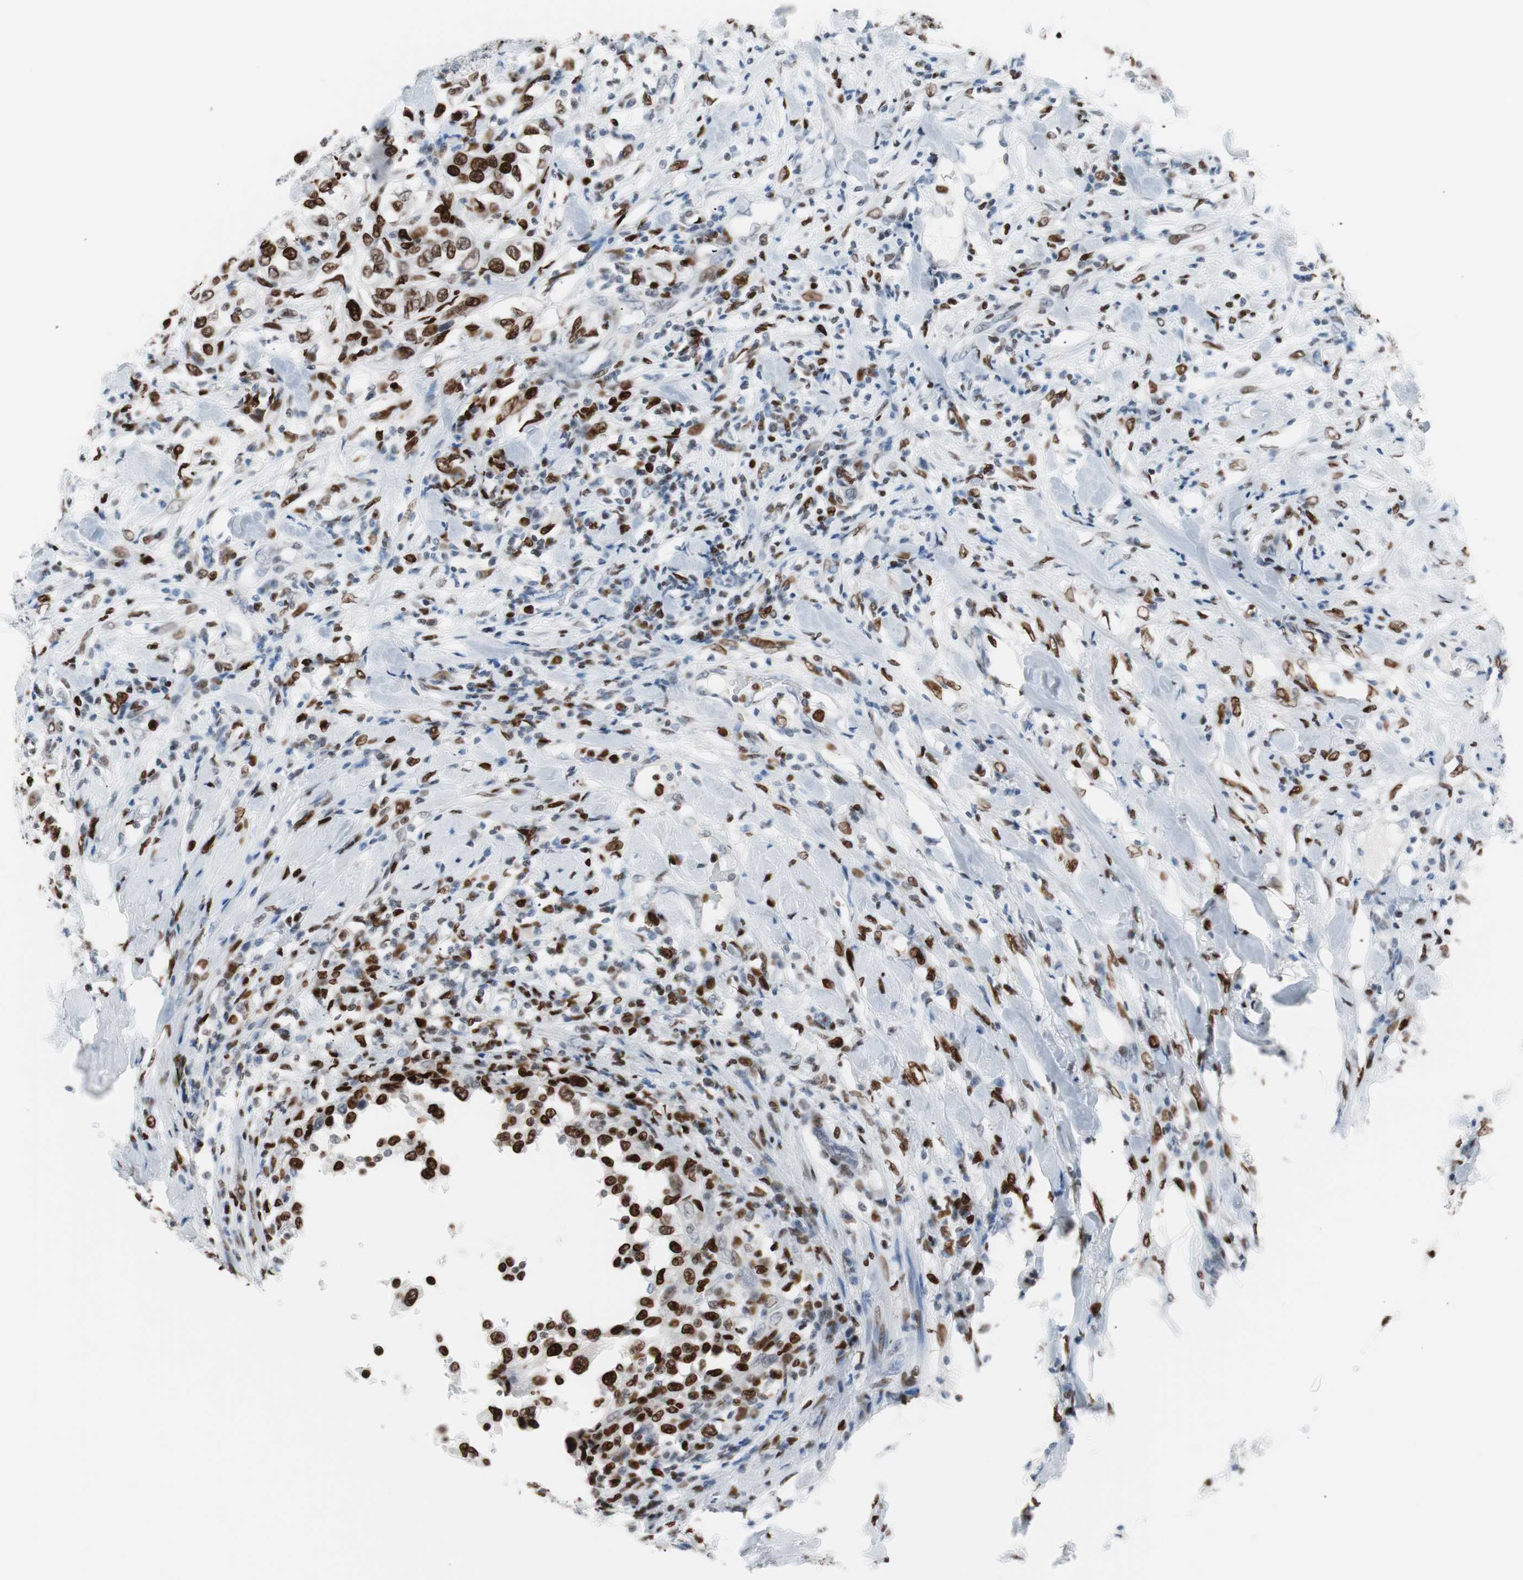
{"staining": {"intensity": "strong", "quantity": ">75%", "location": "nuclear"}, "tissue": "urothelial cancer", "cell_type": "Tumor cells", "image_type": "cancer", "snomed": [{"axis": "morphology", "description": "Urothelial carcinoma, High grade"}, {"axis": "topography", "description": "Urinary bladder"}], "caption": "This image demonstrates immunohistochemistry staining of urothelial carcinoma (high-grade), with high strong nuclear staining in about >75% of tumor cells.", "gene": "CEBPB", "patient": {"sex": "female", "age": 80}}